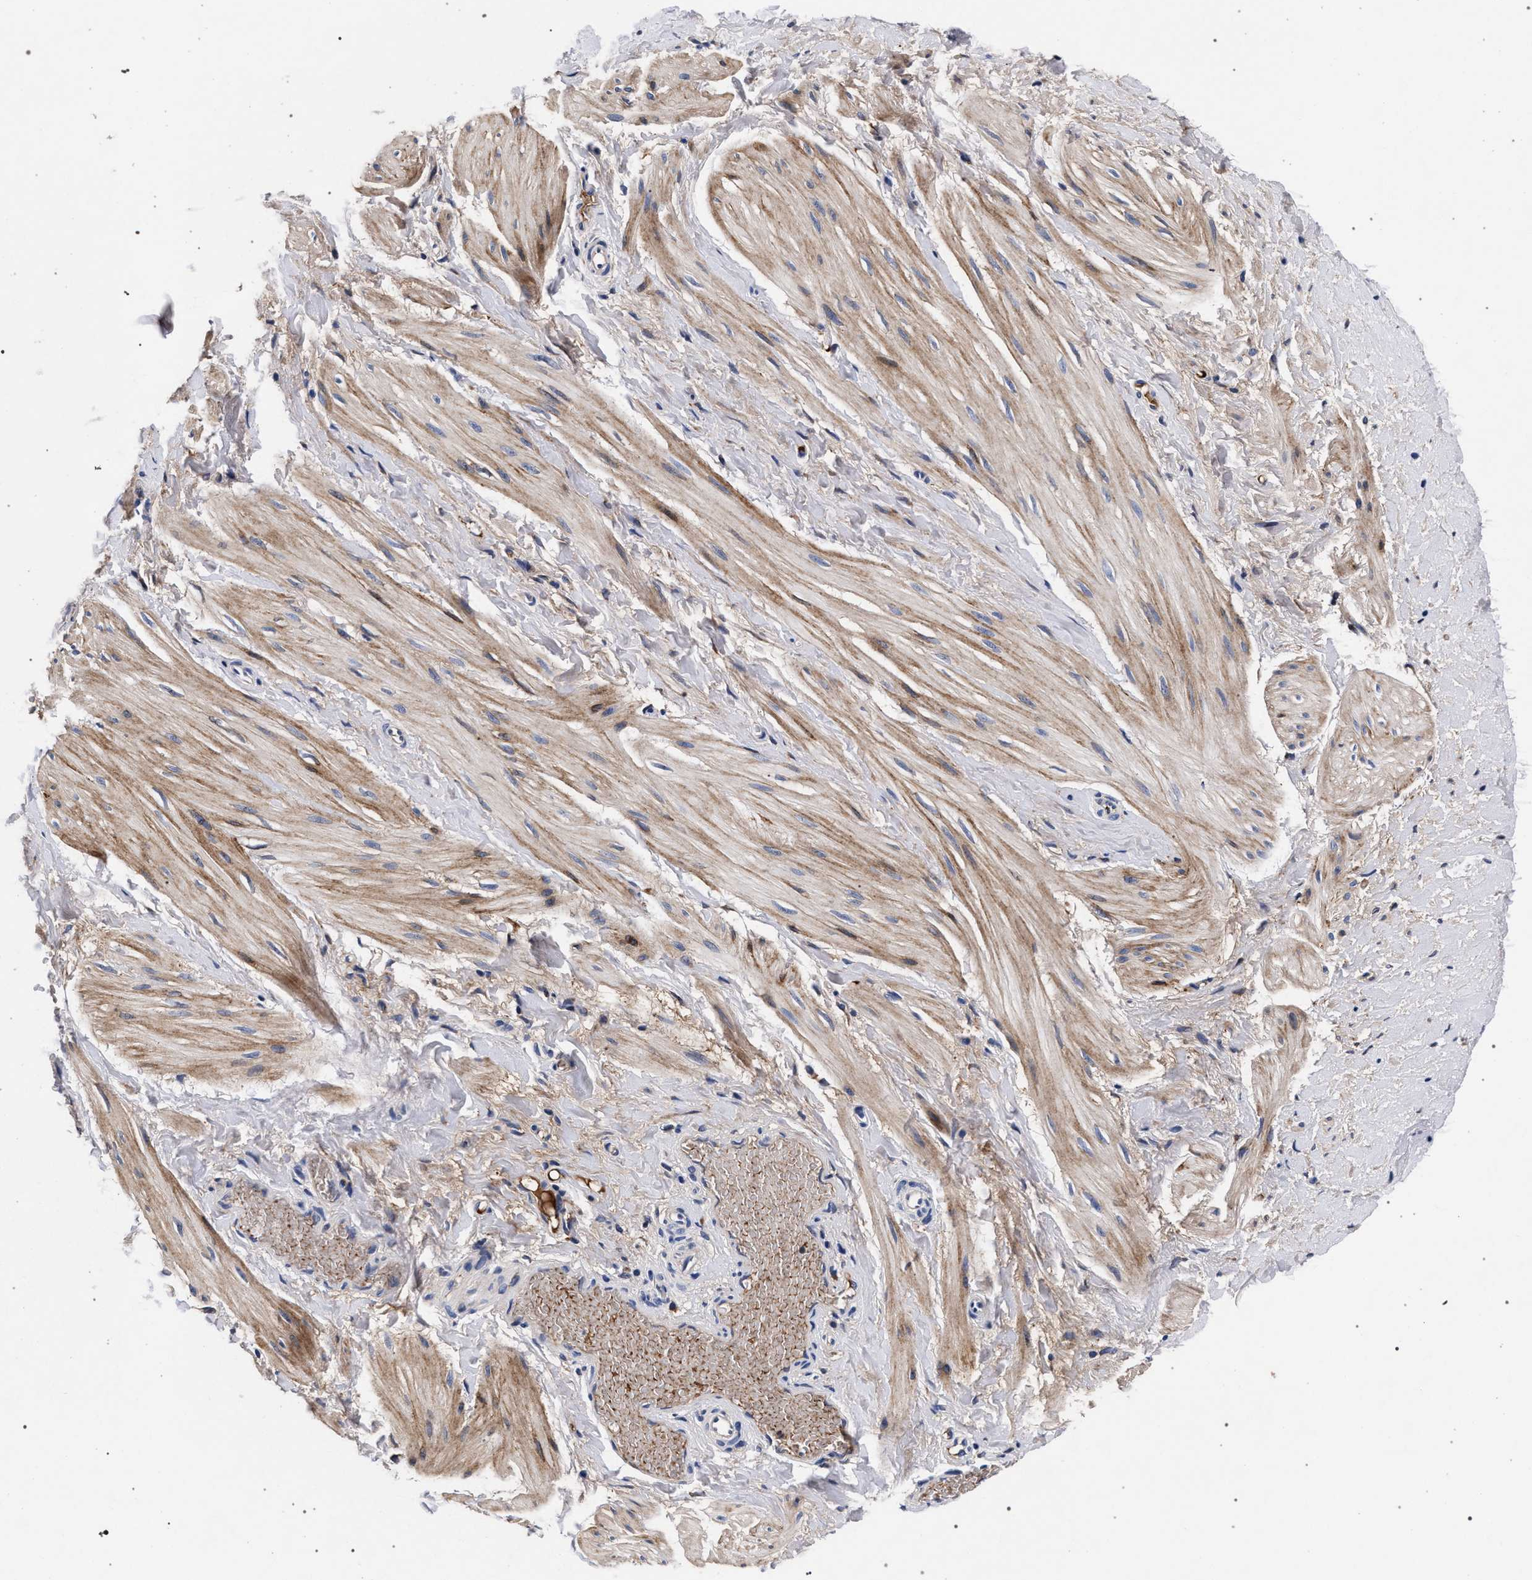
{"staining": {"intensity": "moderate", "quantity": "25%-75%", "location": "cytoplasmic/membranous"}, "tissue": "smooth muscle", "cell_type": "Smooth muscle cells", "image_type": "normal", "snomed": [{"axis": "morphology", "description": "Normal tissue, NOS"}, {"axis": "topography", "description": "Smooth muscle"}], "caption": "Brown immunohistochemical staining in normal human smooth muscle displays moderate cytoplasmic/membranous staining in approximately 25%-75% of smooth muscle cells.", "gene": "ACOX1", "patient": {"sex": "male", "age": 16}}